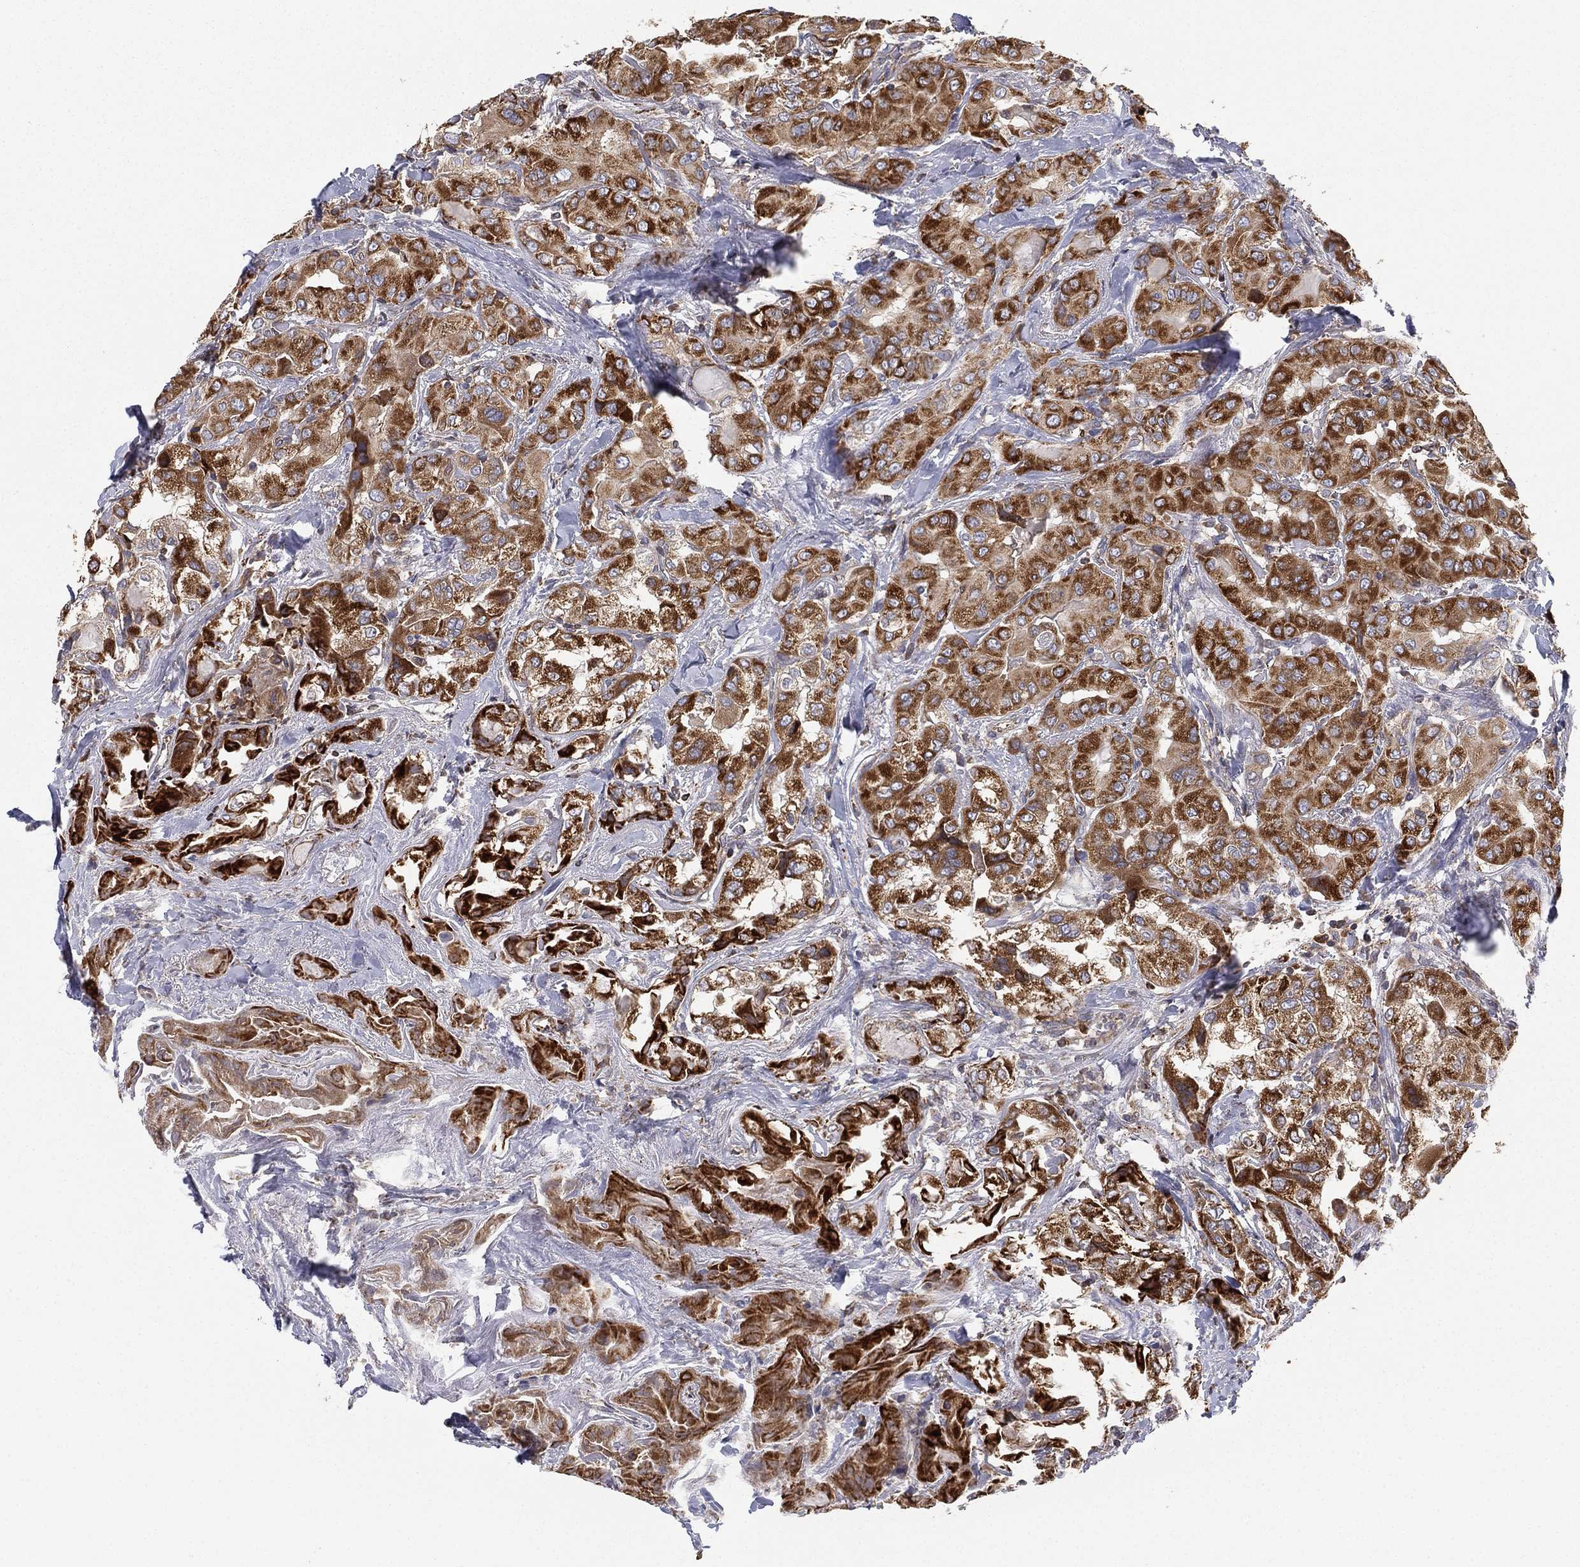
{"staining": {"intensity": "strong", "quantity": ">75%", "location": "cytoplasmic/membranous"}, "tissue": "thyroid cancer", "cell_type": "Tumor cells", "image_type": "cancer", "snomed": [{"axis": "morphology", "description": "Normal tissue, NOS"}, {"axis": "morphology", "description": "Papillary adenocarcinoma, NOS"}, {"axis": "topography", "description": "Thyroid gland"}], "caption": "A histopathology image showing strong cytoplasmic/membranous staining in about >75% of tumor cells in thyroid cancer, as visualized by brown immunohistochemical staining.", "gene": "CYB5B", "patient": {"sex": "female", "age": 66}}